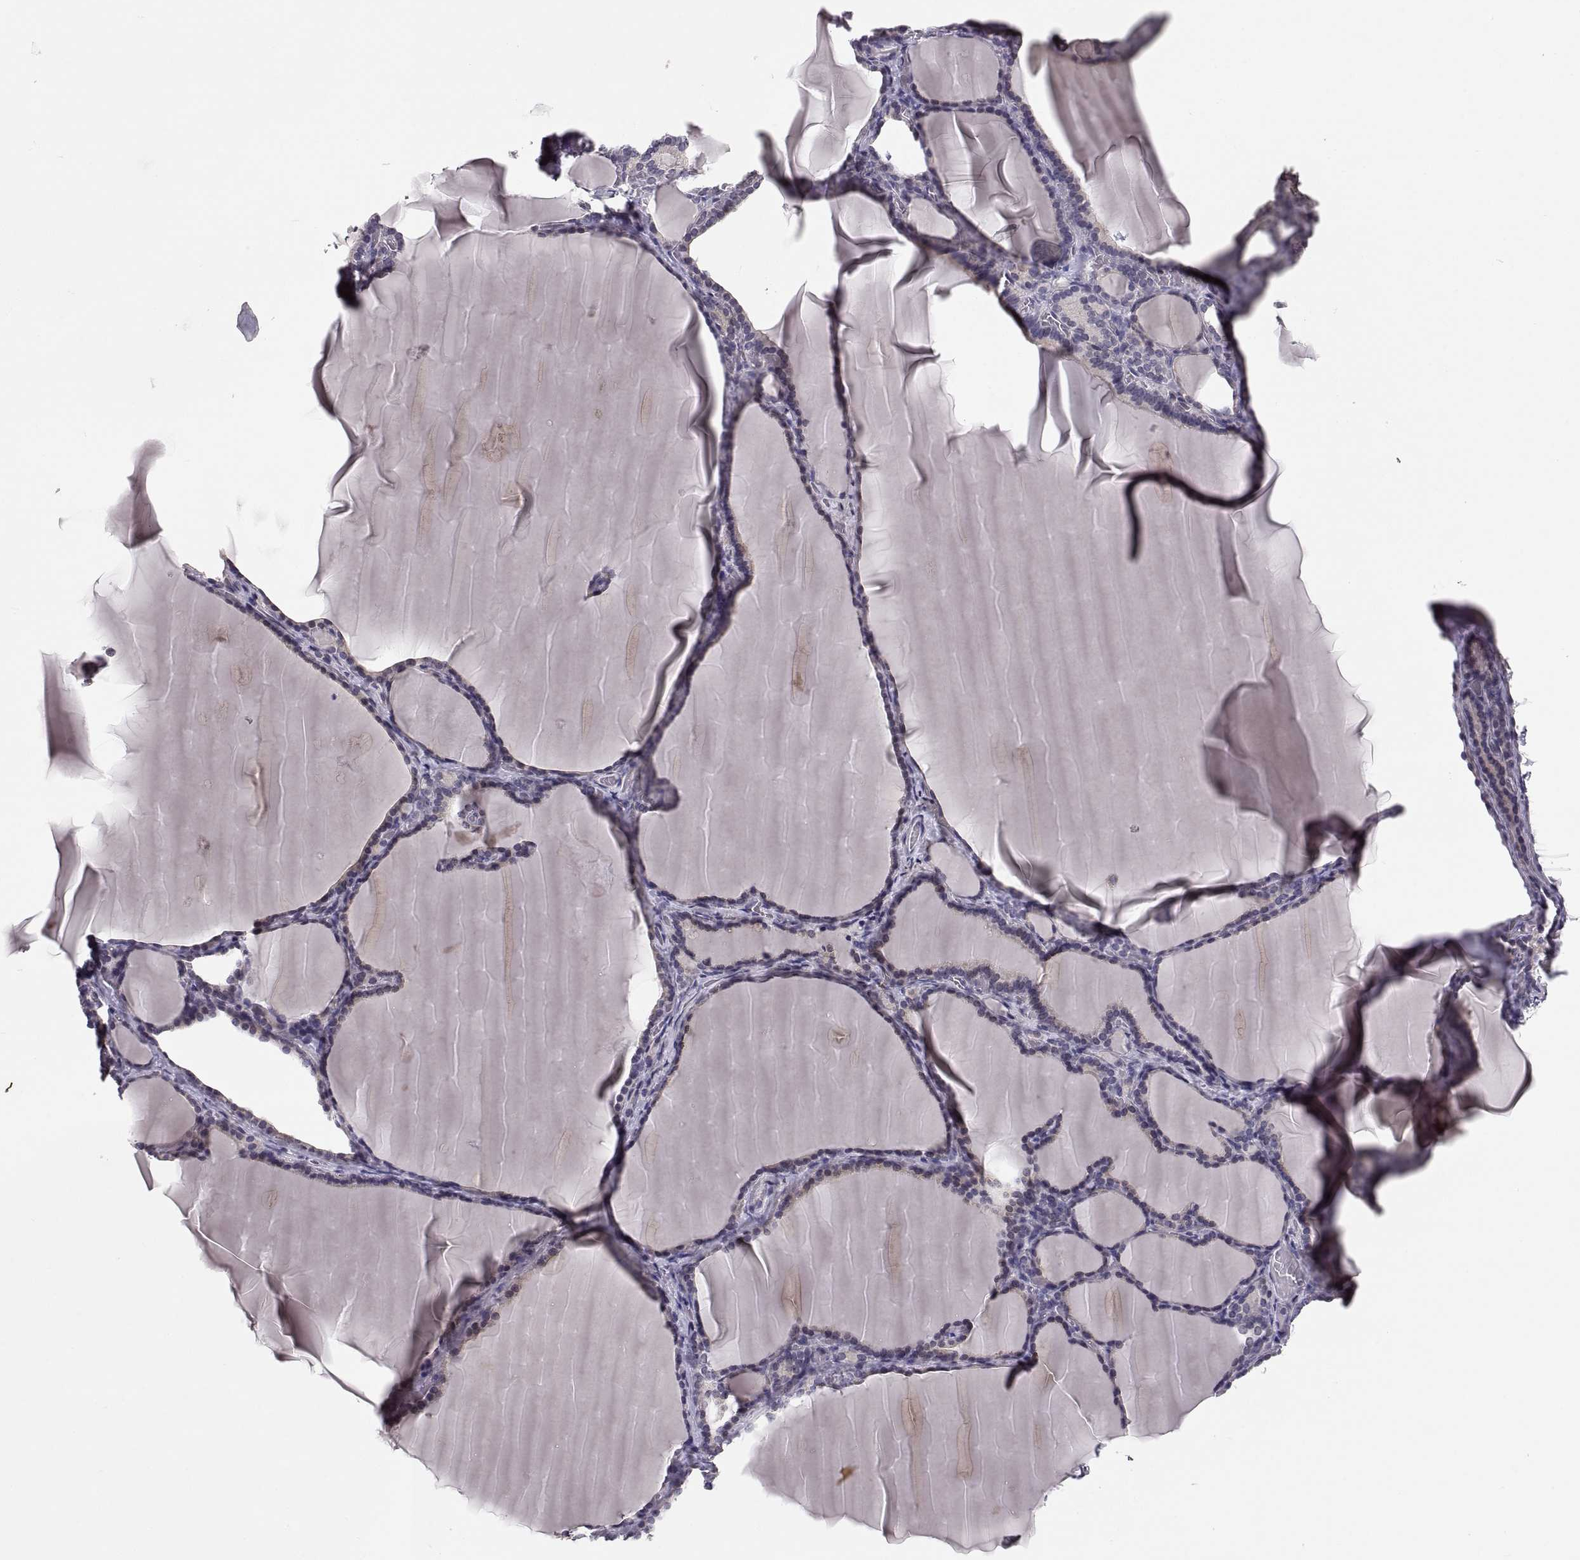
{"staining": {"intensity": "negative", "quantity": "none", "location": "none"}, "tissue": "thyroid gland", "cell_type": "Glandular cells", "image_type": "normal", "snomed": [{"axis": "morphology", "description": "Normal tissue, NOS"}, {"axis": "morphology", "description": "Hyperplasia, NOS"}, {"axis": "topography", "description": "Thyroid gland"}], "caption": "Benign thyroid gland was stained to show a protein in brown. There is no significant positivity in glandular cells. (Brightfield microscopy of DAB immunohistochemistry at high magnification).", "gene": "PAX2", "patient": {"sex": "female", "age": 27}}